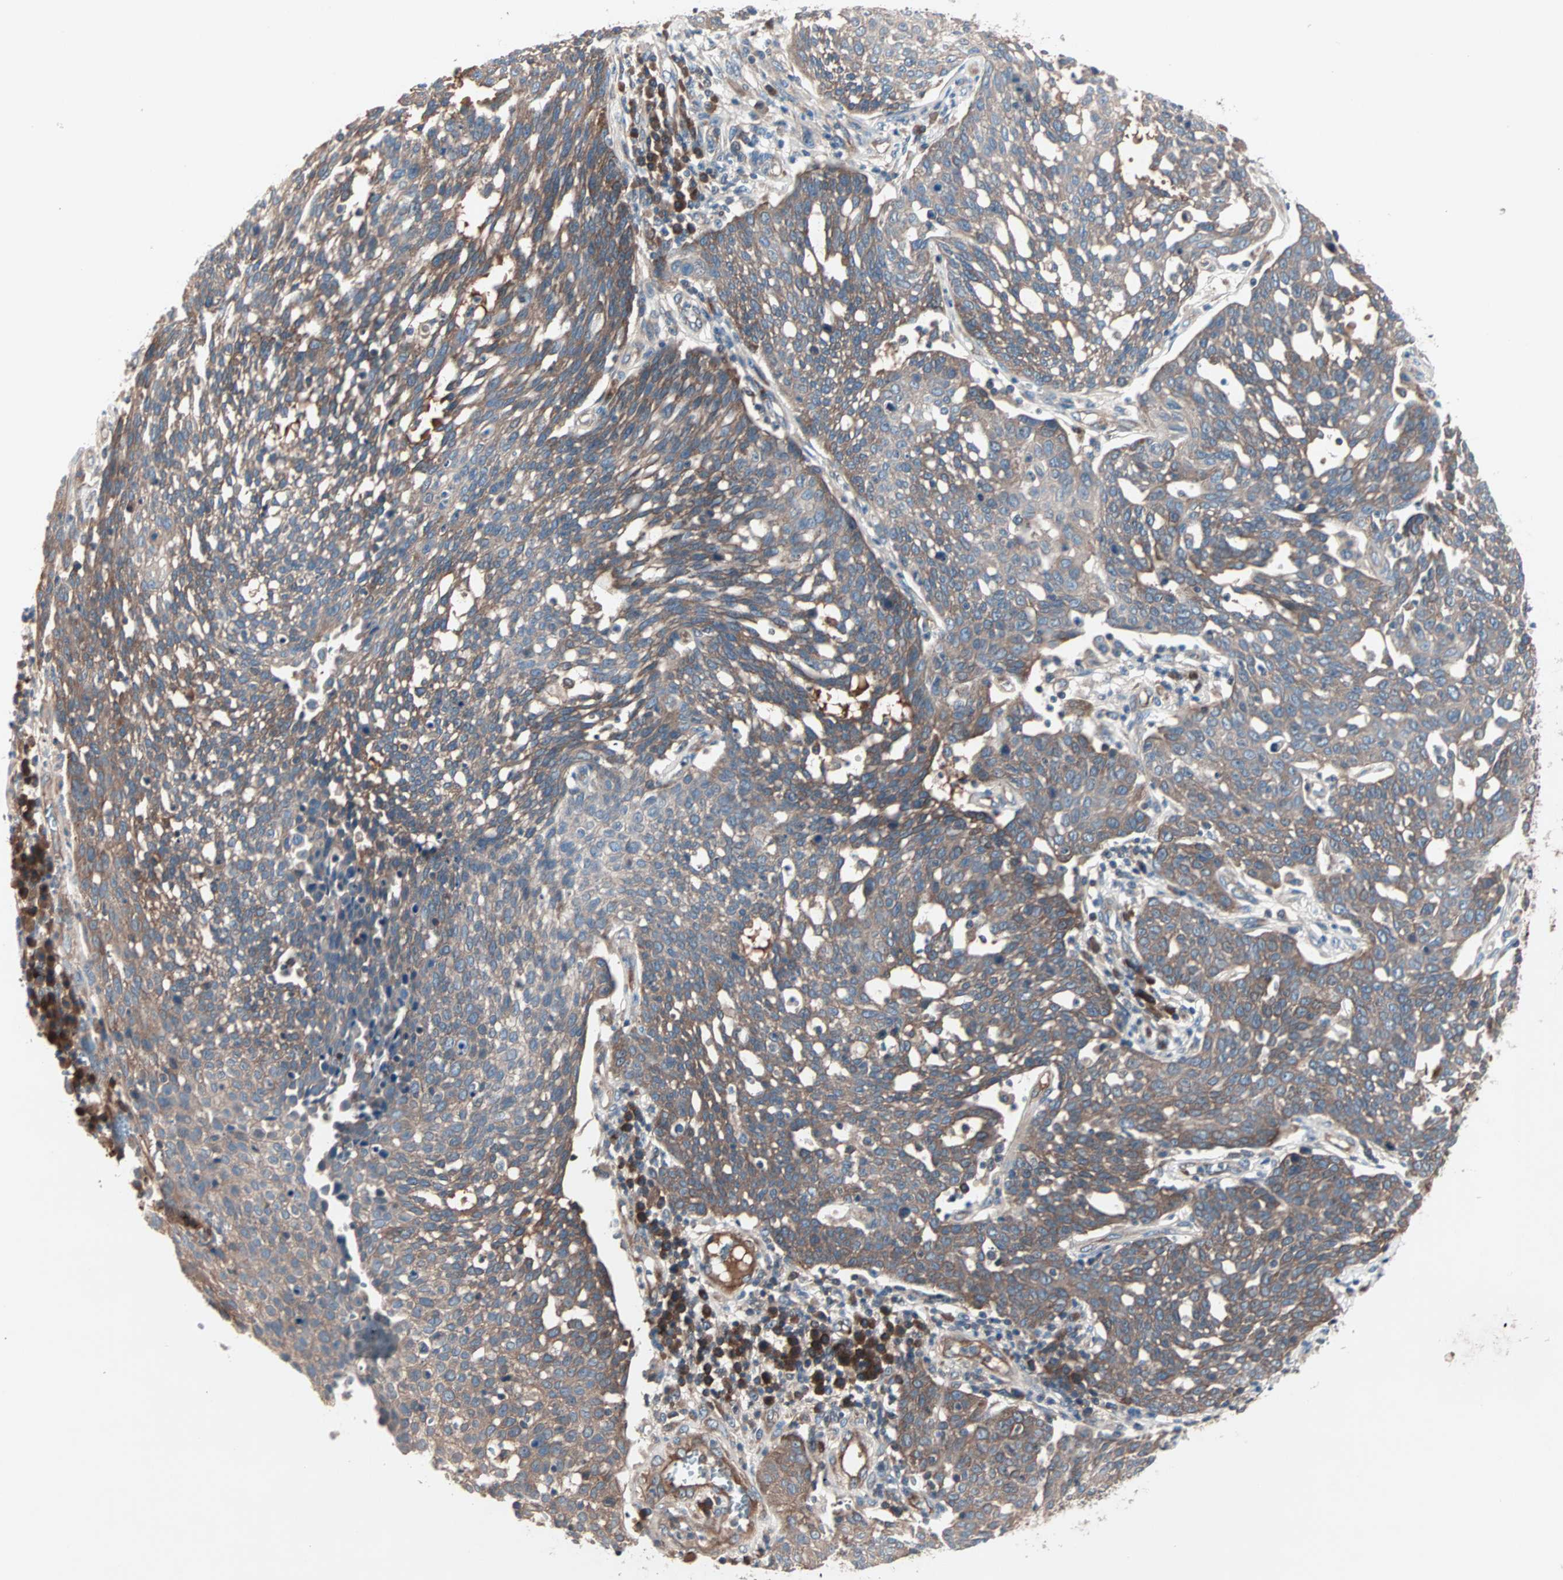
{"staining": {"intensity": "moderate", "quantity": ">75%", "location": "cytoplasmic/membranous"}, "tissue": "cervical cancer", "cell_type": "Tumor cells", "image_type": "cancer", "snomed": [{"axis": "morphology", "description": "Squamous cell carcinoma, NOS"}, {"axis": "topography", "description": "Cervix"}], "caption": "A high-resolution histopathology image shows immunohistochemistry (IHC) staining of squamous cell carcinoma (cervical), which displays moderate cytoplasmic/membranous expression in about >75% of tumor cells. (Brightfield microscopy of DAB IHC at high magnification).", "gene": "CAD", "patient": {"sex": "female", "age": 34}}